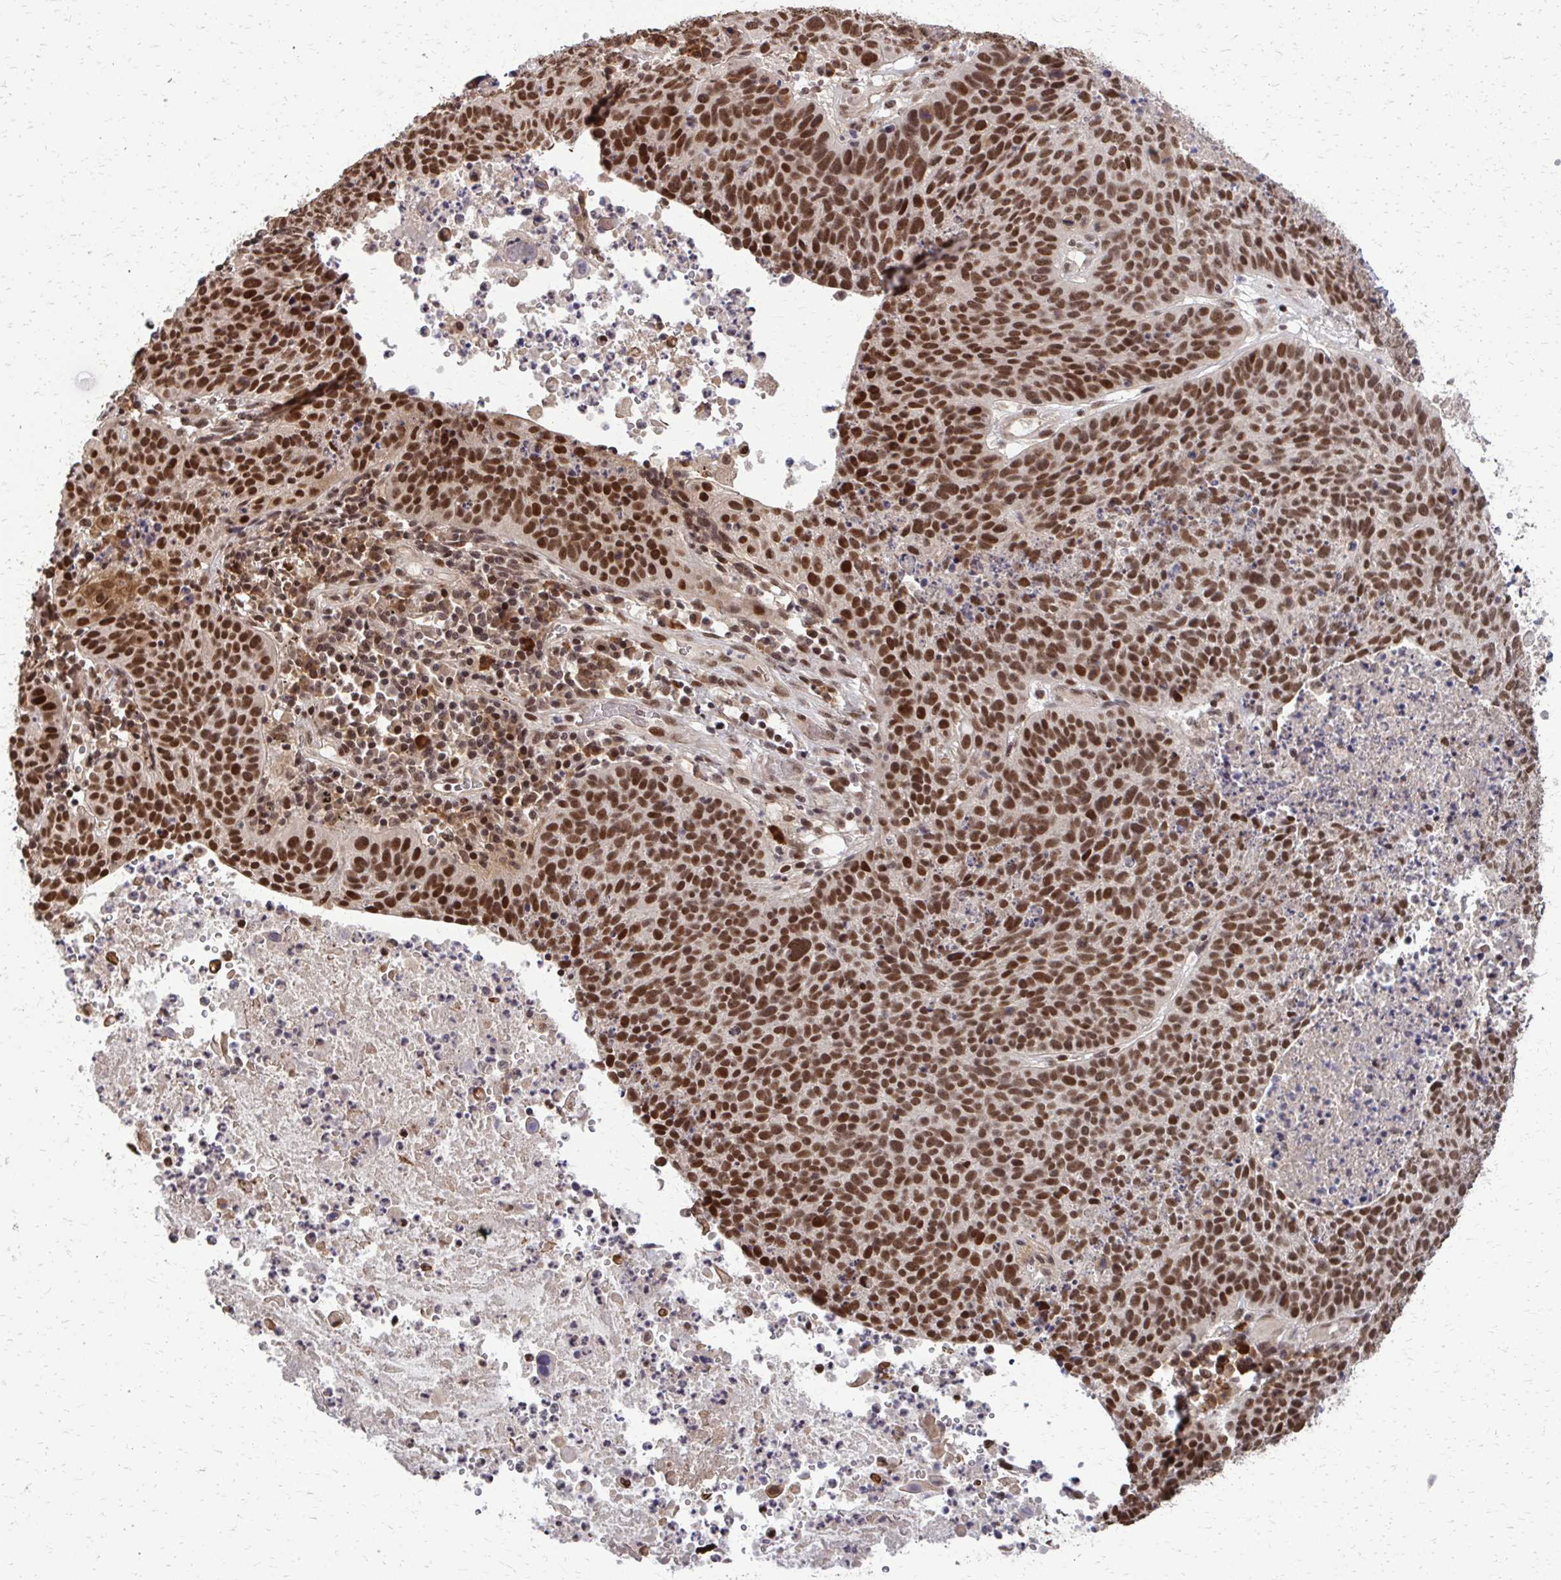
{"staining": {"intensity": "strong", "quantity": ">75%", "location": "nuclear"}, "tissue": "lung cancer", "cell_type": "Tumor cells", "image_type": "cancer", "snomed": [{"axis": "morphology", "description": "Squamous cell carcinoma, NOS"}, {"axis": "topography", "description": "Lung"}], "caption": "Human lung cancer (squamous cell carcinoma) stained with a protein marker demonstrates strong staining in tumor cells.", "gene": "SS18", "patient": {"sex": "male", "age": 63}}